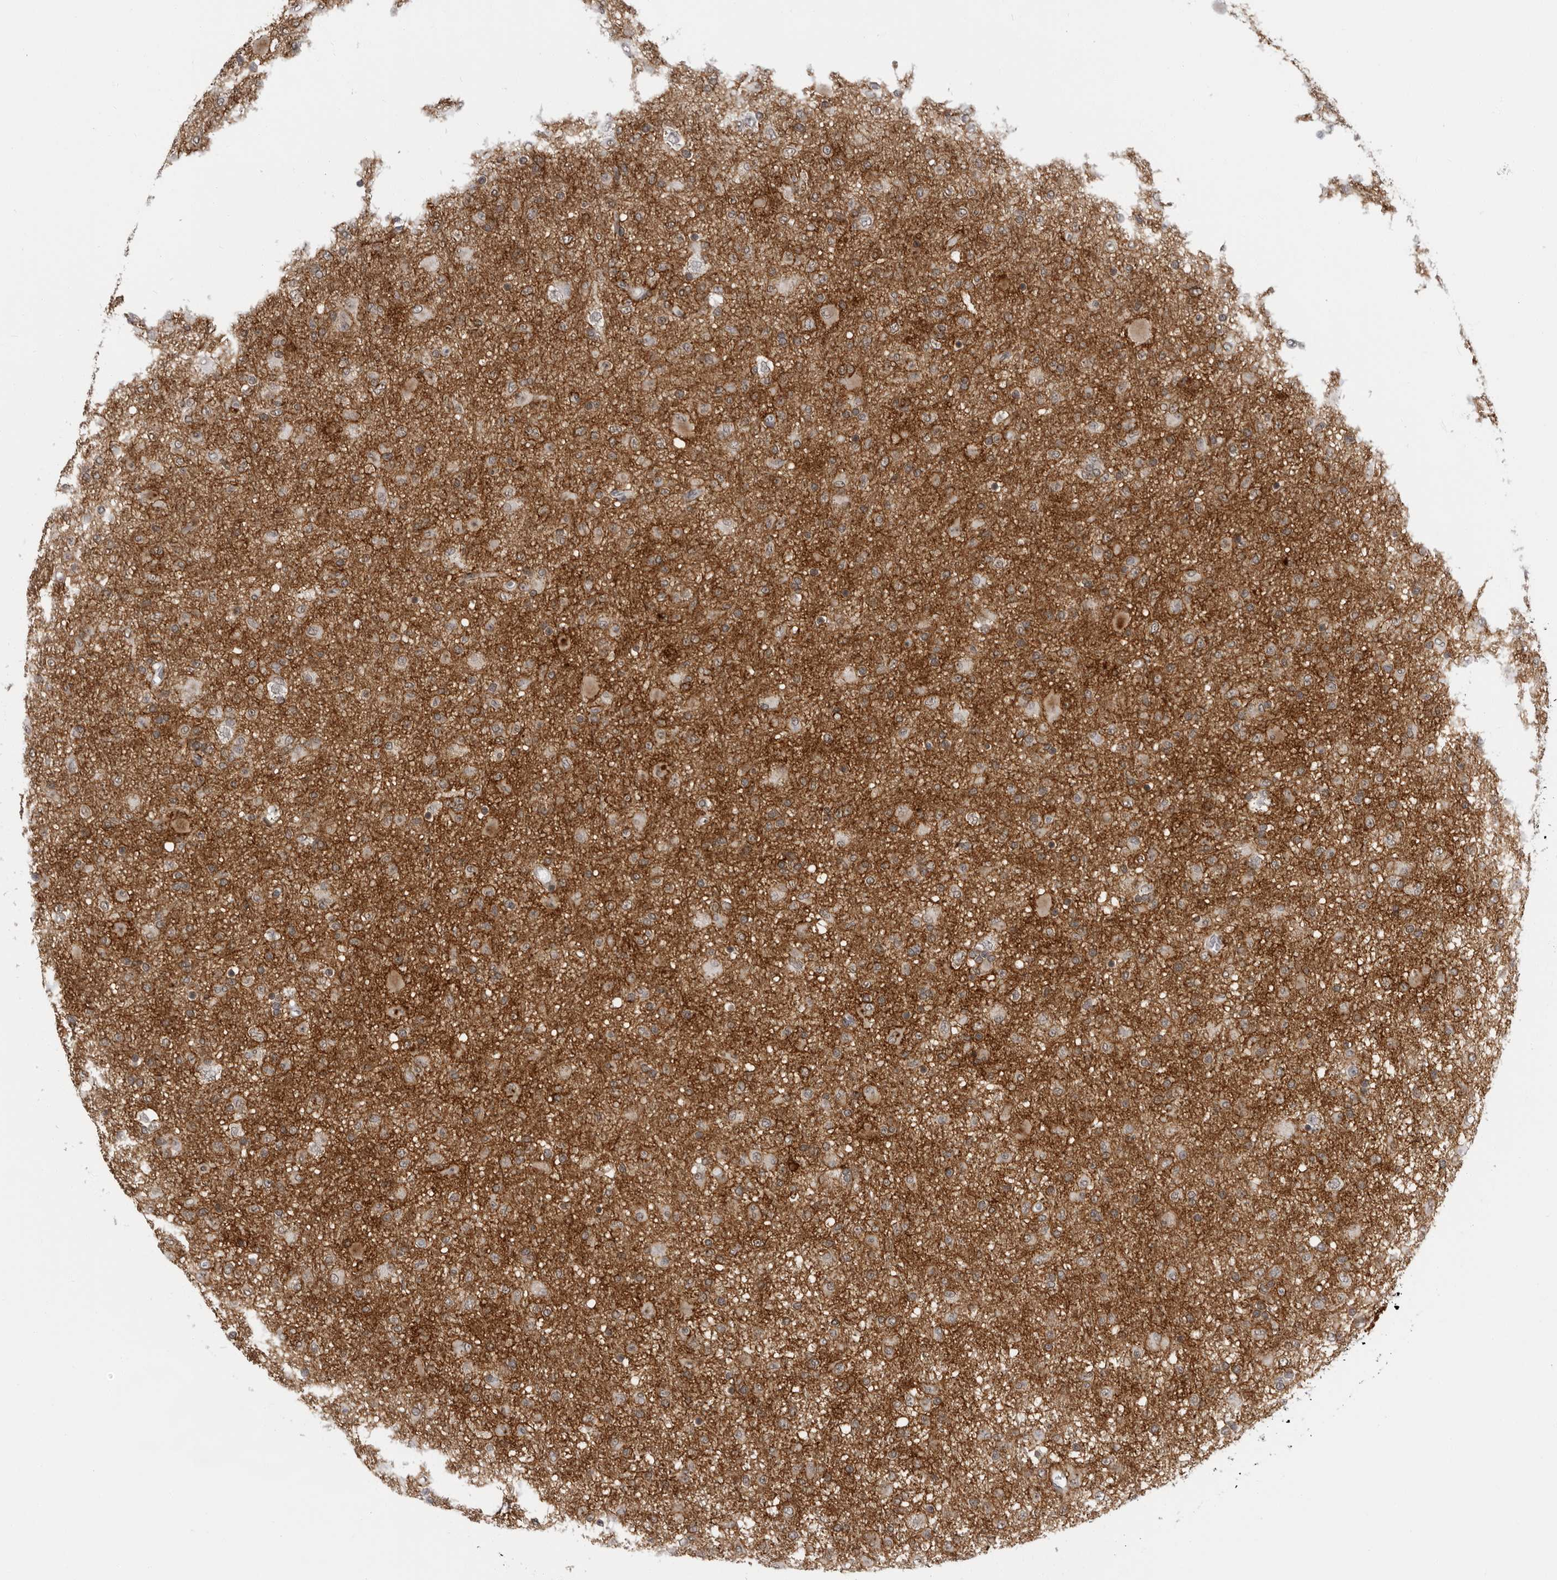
{"staining": {"intensity": "moderate", "quantity": "25%-75%", "location": "cytoplasmic/membranous"}, "tissue": "glioma", "cell_type": "Tumor cells", "image_type": "cancer", "snomed": [{"axis": "morphology", "description": "Glioma, malignant, Low grade"}, {"axis": "topography", "description": "Brain"}], "caption": "Moderate cytoplasmic/membranous expression for a protein is identified in approximately 25%-75% of tumor cells of glioma using IHC.", "gene": "HEPACAM", "patient": {"sex": "male", "age": 65}}